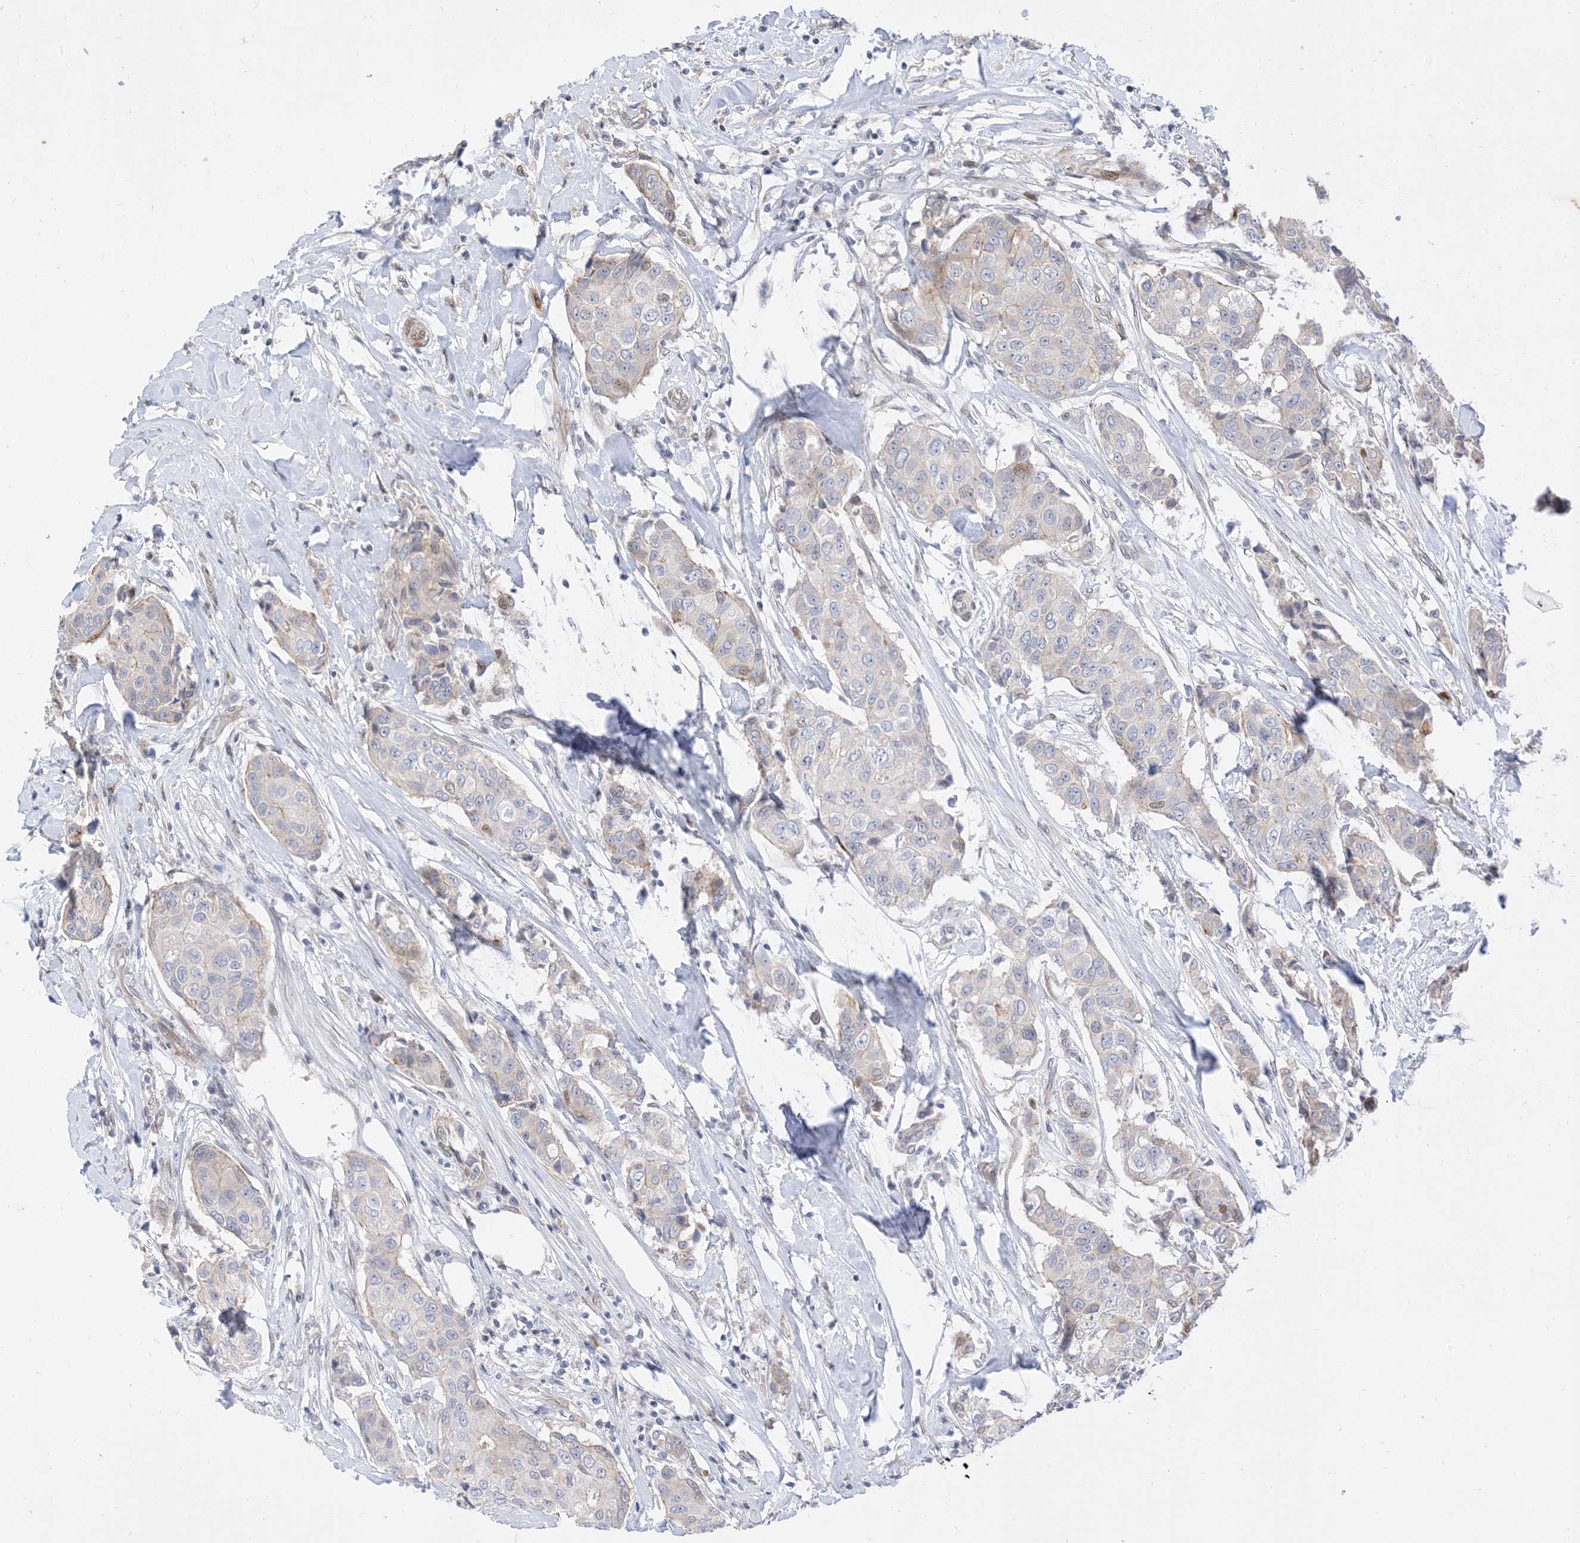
{"staining": {"intensity": "negative", "quantity": "none", "location": "none"}, "tissue": "breast cancer", "cell_type": "Tumor cells", "image_type": "cancer", "snomed": [{"axis": "morphology", "description": "Duct carcinoma"}, {"axis": "topography", "description": "Breast"}], "caption": "This is an immunohistochemistry image of invasive ductal carcinoma (breast). There is no expression in tumor cells.", "gene": "TYSND1", "patient": {"sex": "female", "age": 80}}